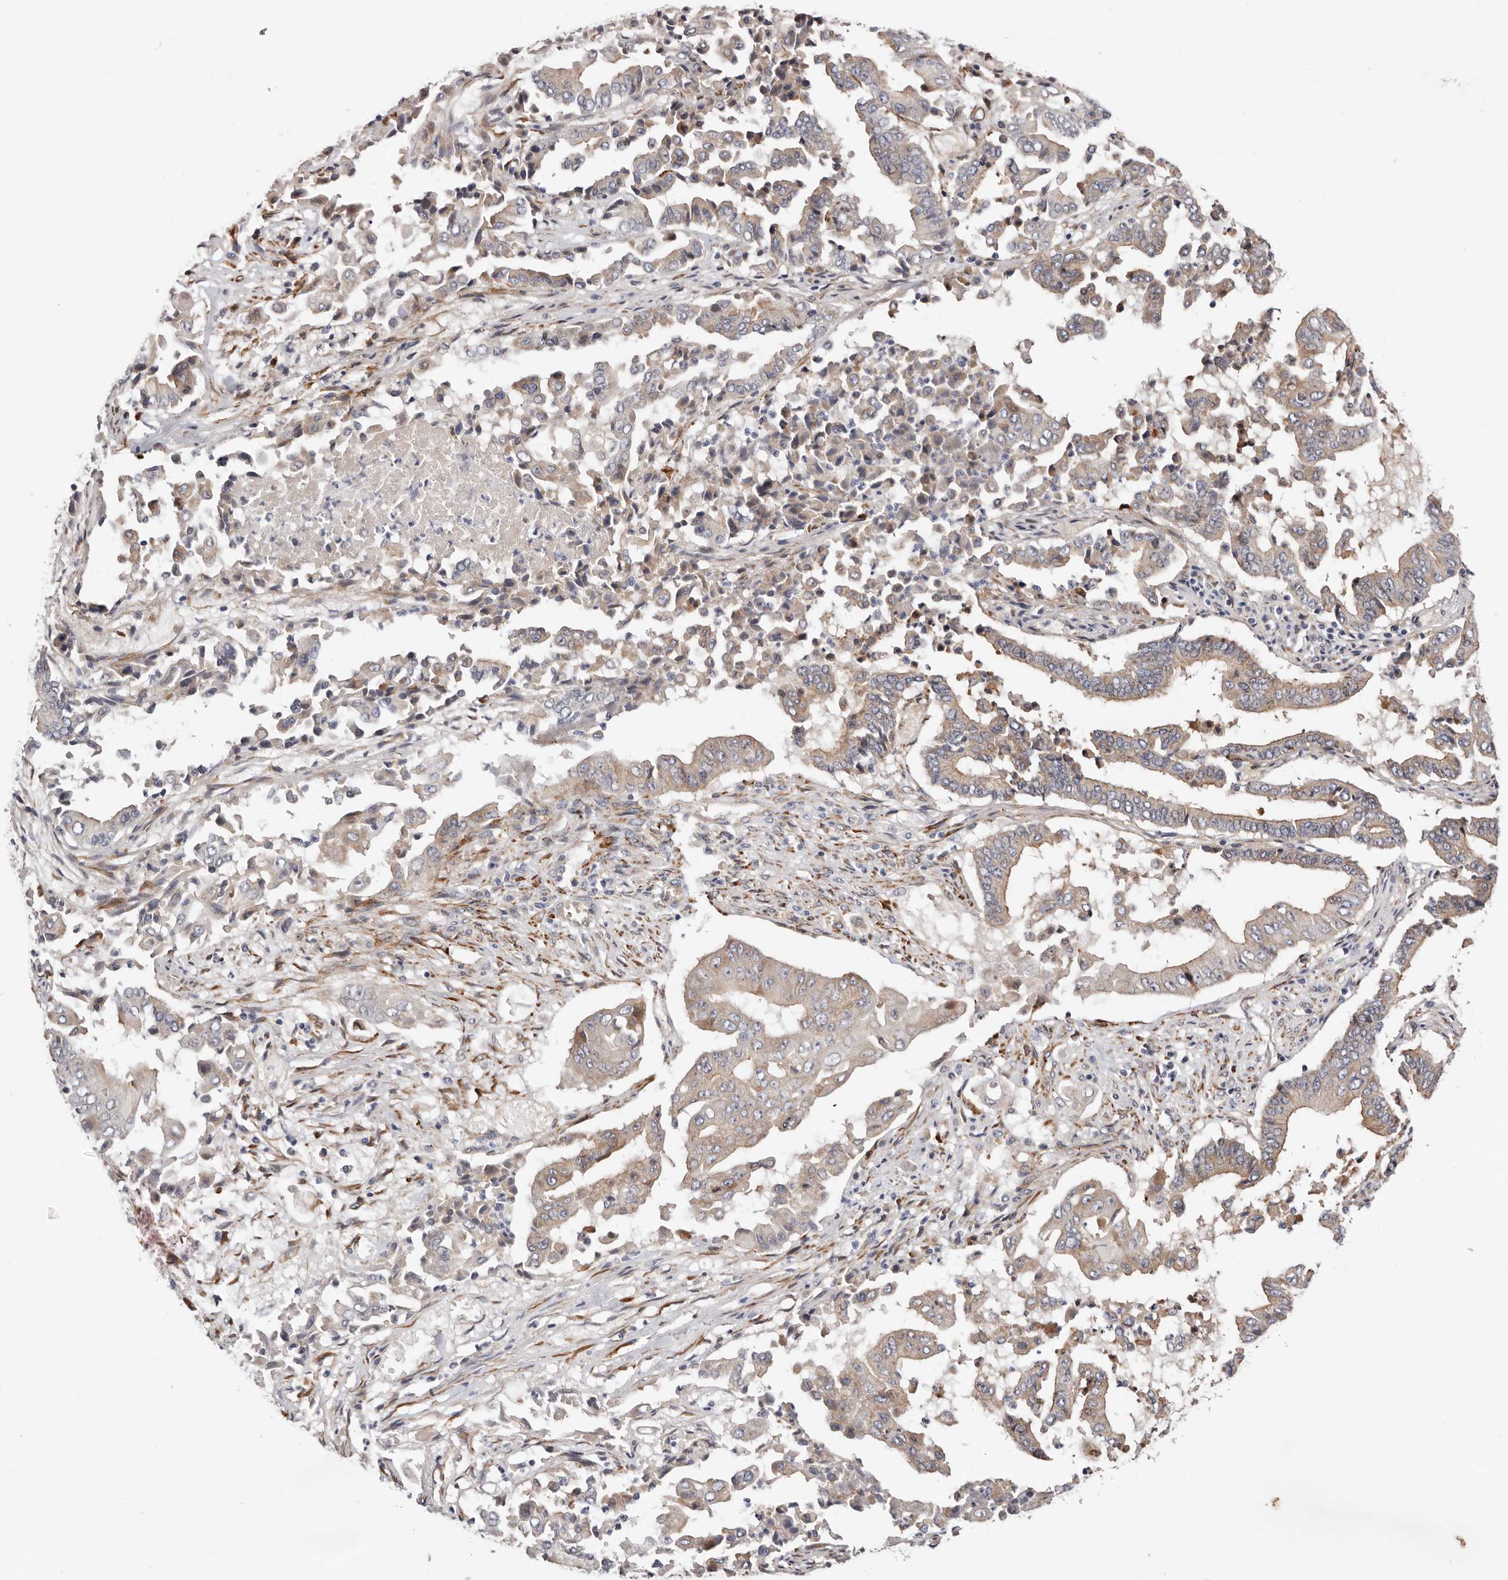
{"staining": {"intensity": "weak", "quantity": "25%-75%", "location": "cytoplasmic/membranous"}, "tissue": "pancreatic cancer", "cell_type": "Tumor cells", "image_type": "cancer", "snomed": [{"axis": "morphology", "description": "Adenocarcinoma, NOS"}, {"axis": "topography", "description": "Pancreas"}], "caption": "Pancreatic cancer stained for a protein (brown) displays weak cytoplasmic/membranous positive expression in approximately 25%-75% of tumor cells.", "gene": "USH1C", "patient": {"sex": "female", "age": 77}}